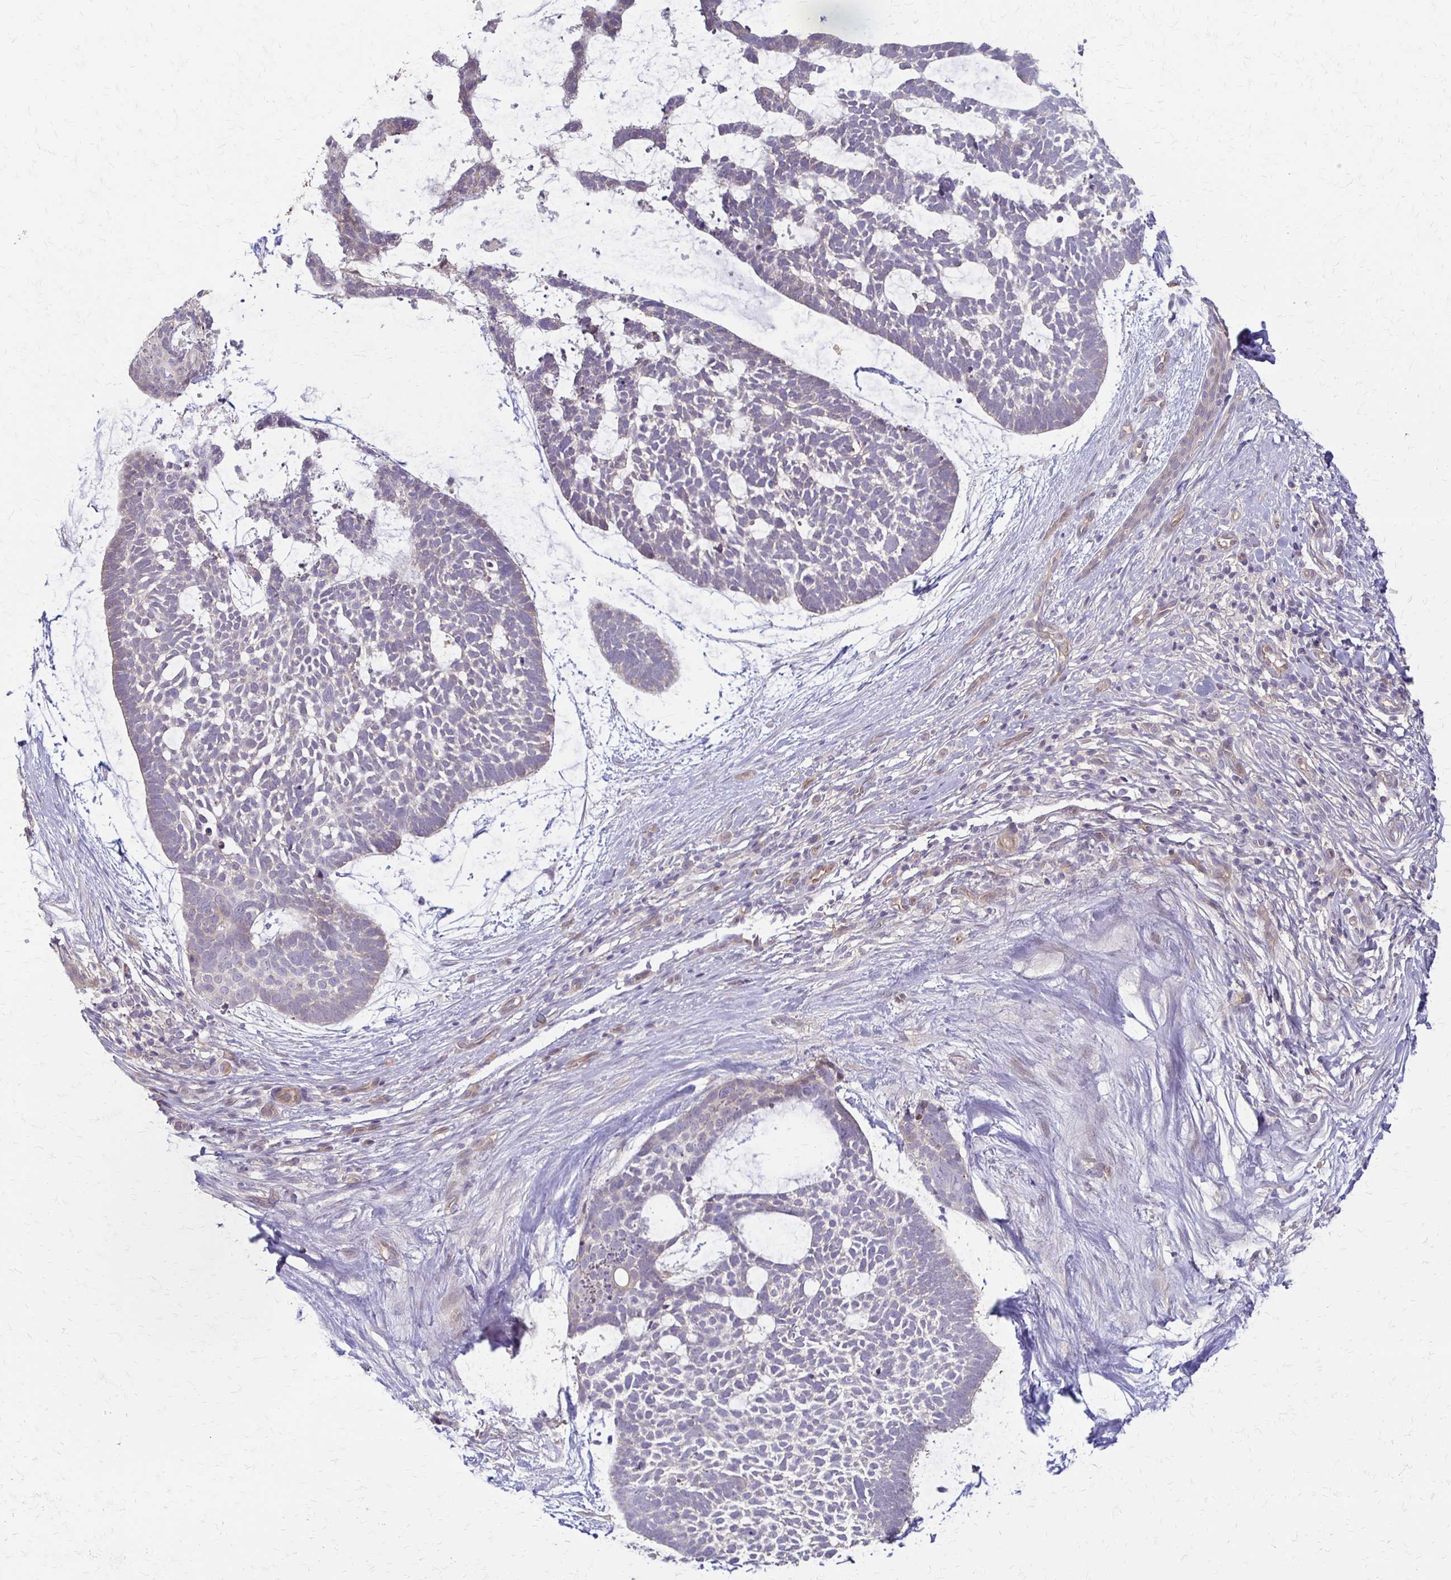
{"staining": {"intensity": "negative", "quantity": "none", "location": "none"}, "tissue": "skin cancer", "cell_type": "Tumor cells", "image_type": "cancer", "snomed": [{"axis": "morphology", "description": "Basal cell carcinoma"}, {"axis": "topography", "description": "Skin"}], "caption": "This is an IHC histopathology image of human skin cancer. There is no staining in tumor cells.", "gene": "CFL2", "patient": {"sex": "male", "age": 64}}